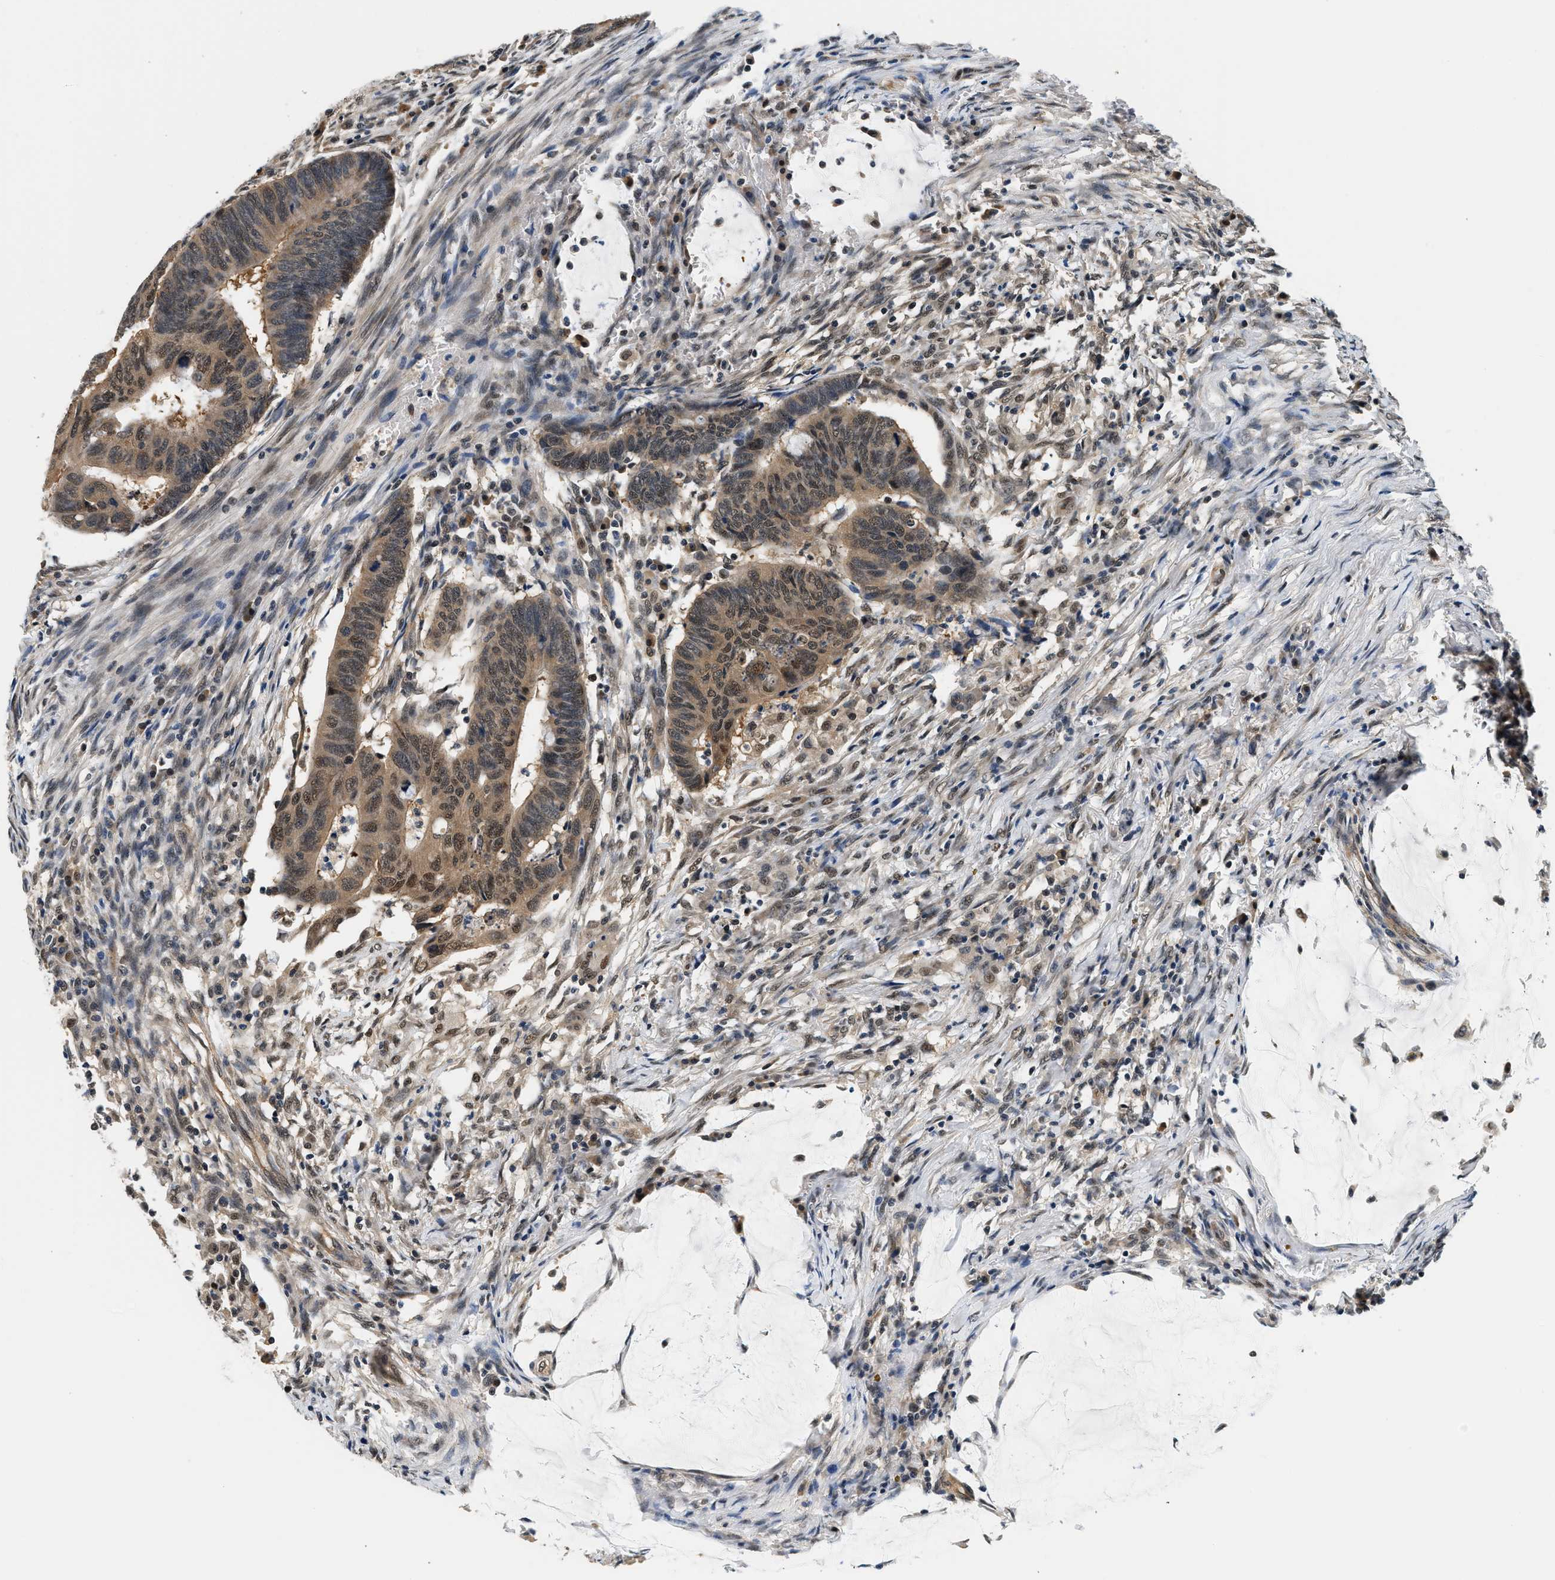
{"staining": {"intensity": "moderate", "quantity": ">75%", "location": "cytoplasmic/membranous,nuclear"}, "tissue": "colorectal cancer", "cell_type": "Tumor cells", "image_type": "cancer", "snomed": [{"axis": "morphology", "description": "Normal tissue, NOS"}, {"axis": "morphology", "description": "Adenocarcinoma, NOS"}, {"axis": "topography", "description": "Rectum"}, {"axis": "topography", "description": "Peripheral nerve tissue"}], "caption": "Moderate cytoplasmic/membranous and nuclear expression is identified in approximately >75% of tumor cells in adenocarcinoma (colorectal).", "gene": "PSMD3", "patient": {"sex": "male", "age": 92}}